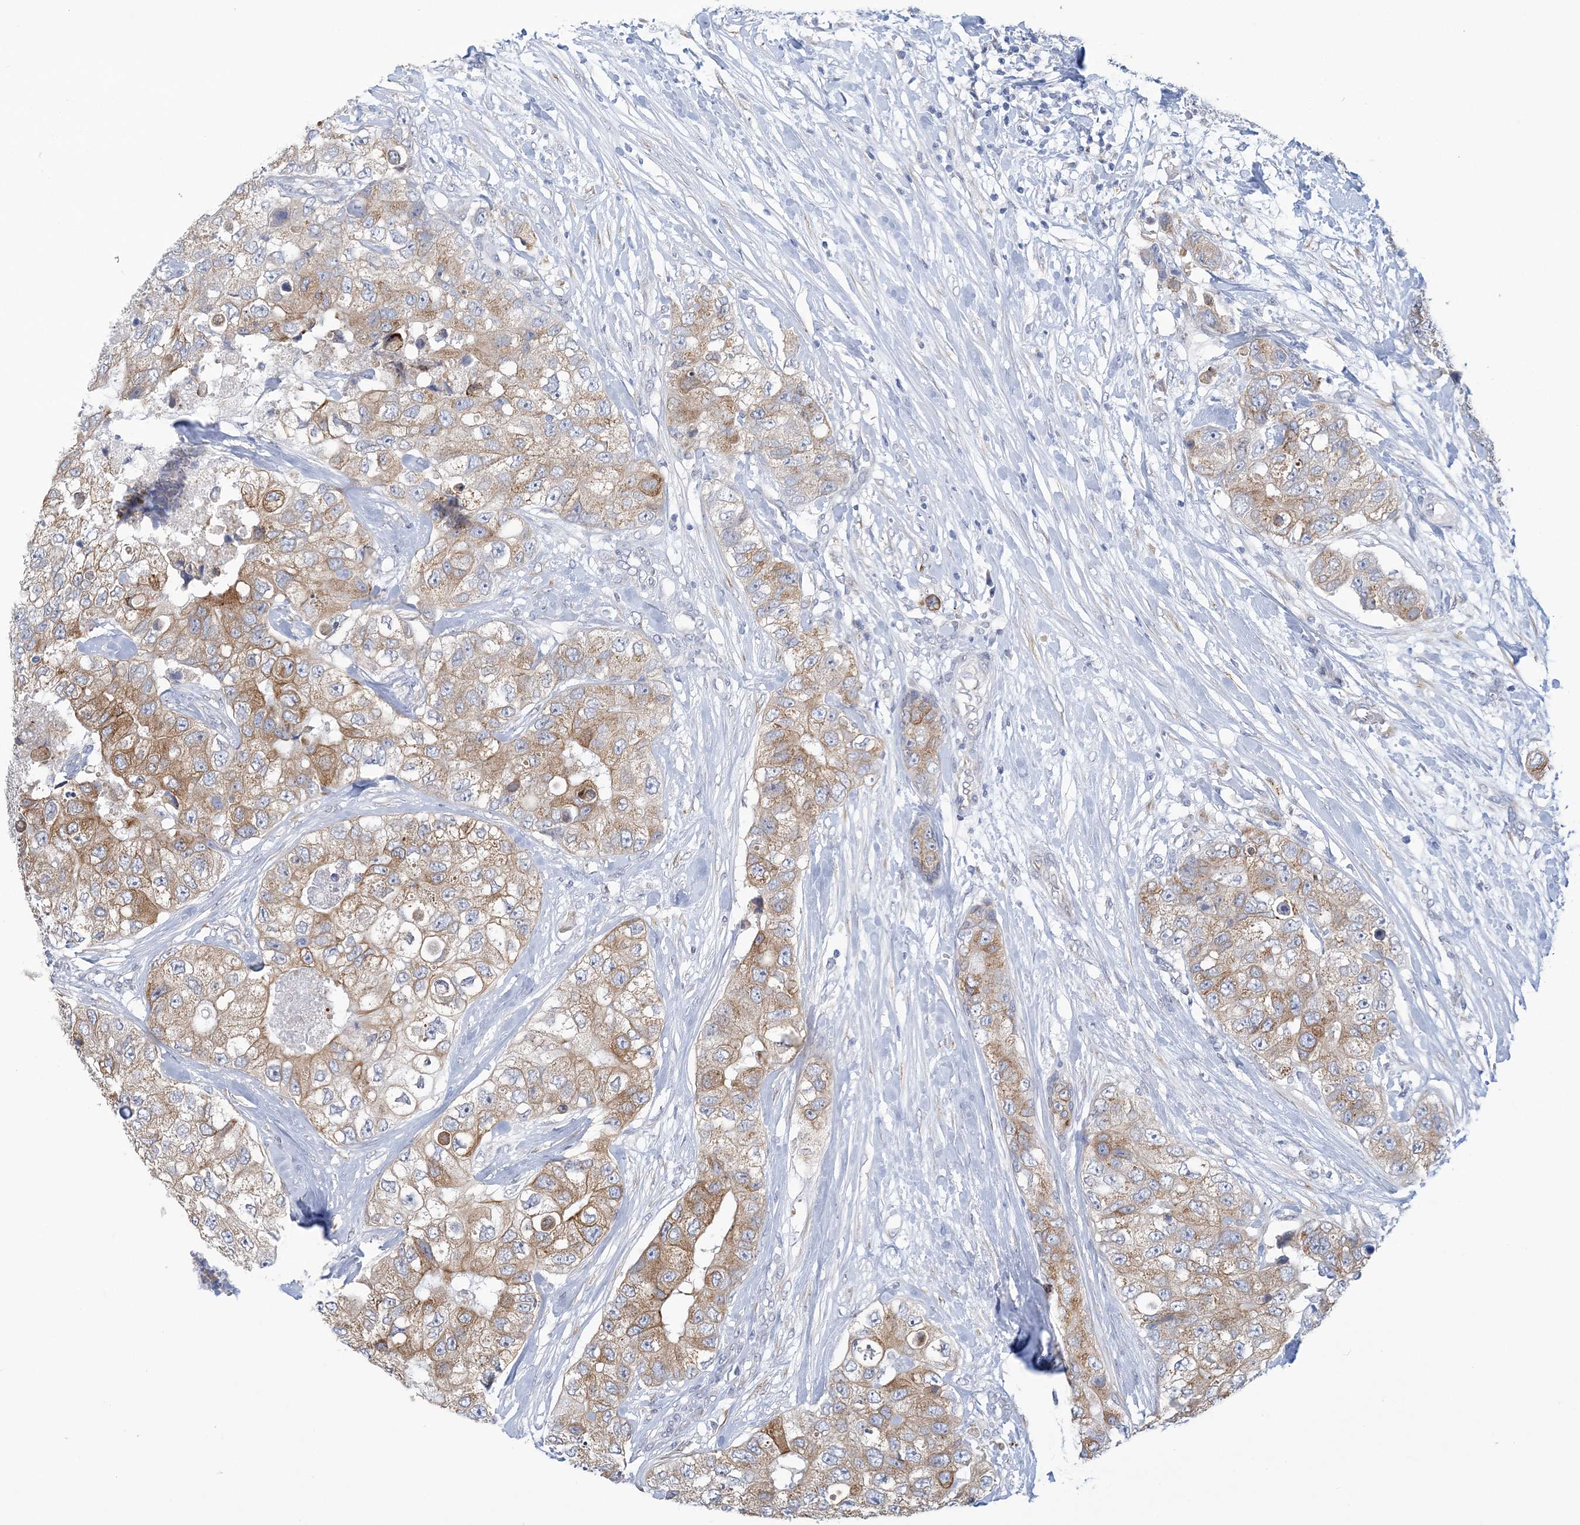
{"staining": {"intensity": "moderate", "quantity": ">75%", "location": "cytoplasmic/membranous"}, "tissue": "breast cancer", "cell_type": "Tumor cells", "image_type": "cancer", "snomed": [{"axis": "morphology", "description": "Duct carcinoma"}, {"axis": "topography", "description": "Breast"}], "caption": "Brown immunohistochemical staining in human breast cancer exhibits moderate cytoplasmic/membranous staining in about >75% of tumor cells.", "gene": "PLEKHG4B", "patient": {"sex": "female", "age": 62}}